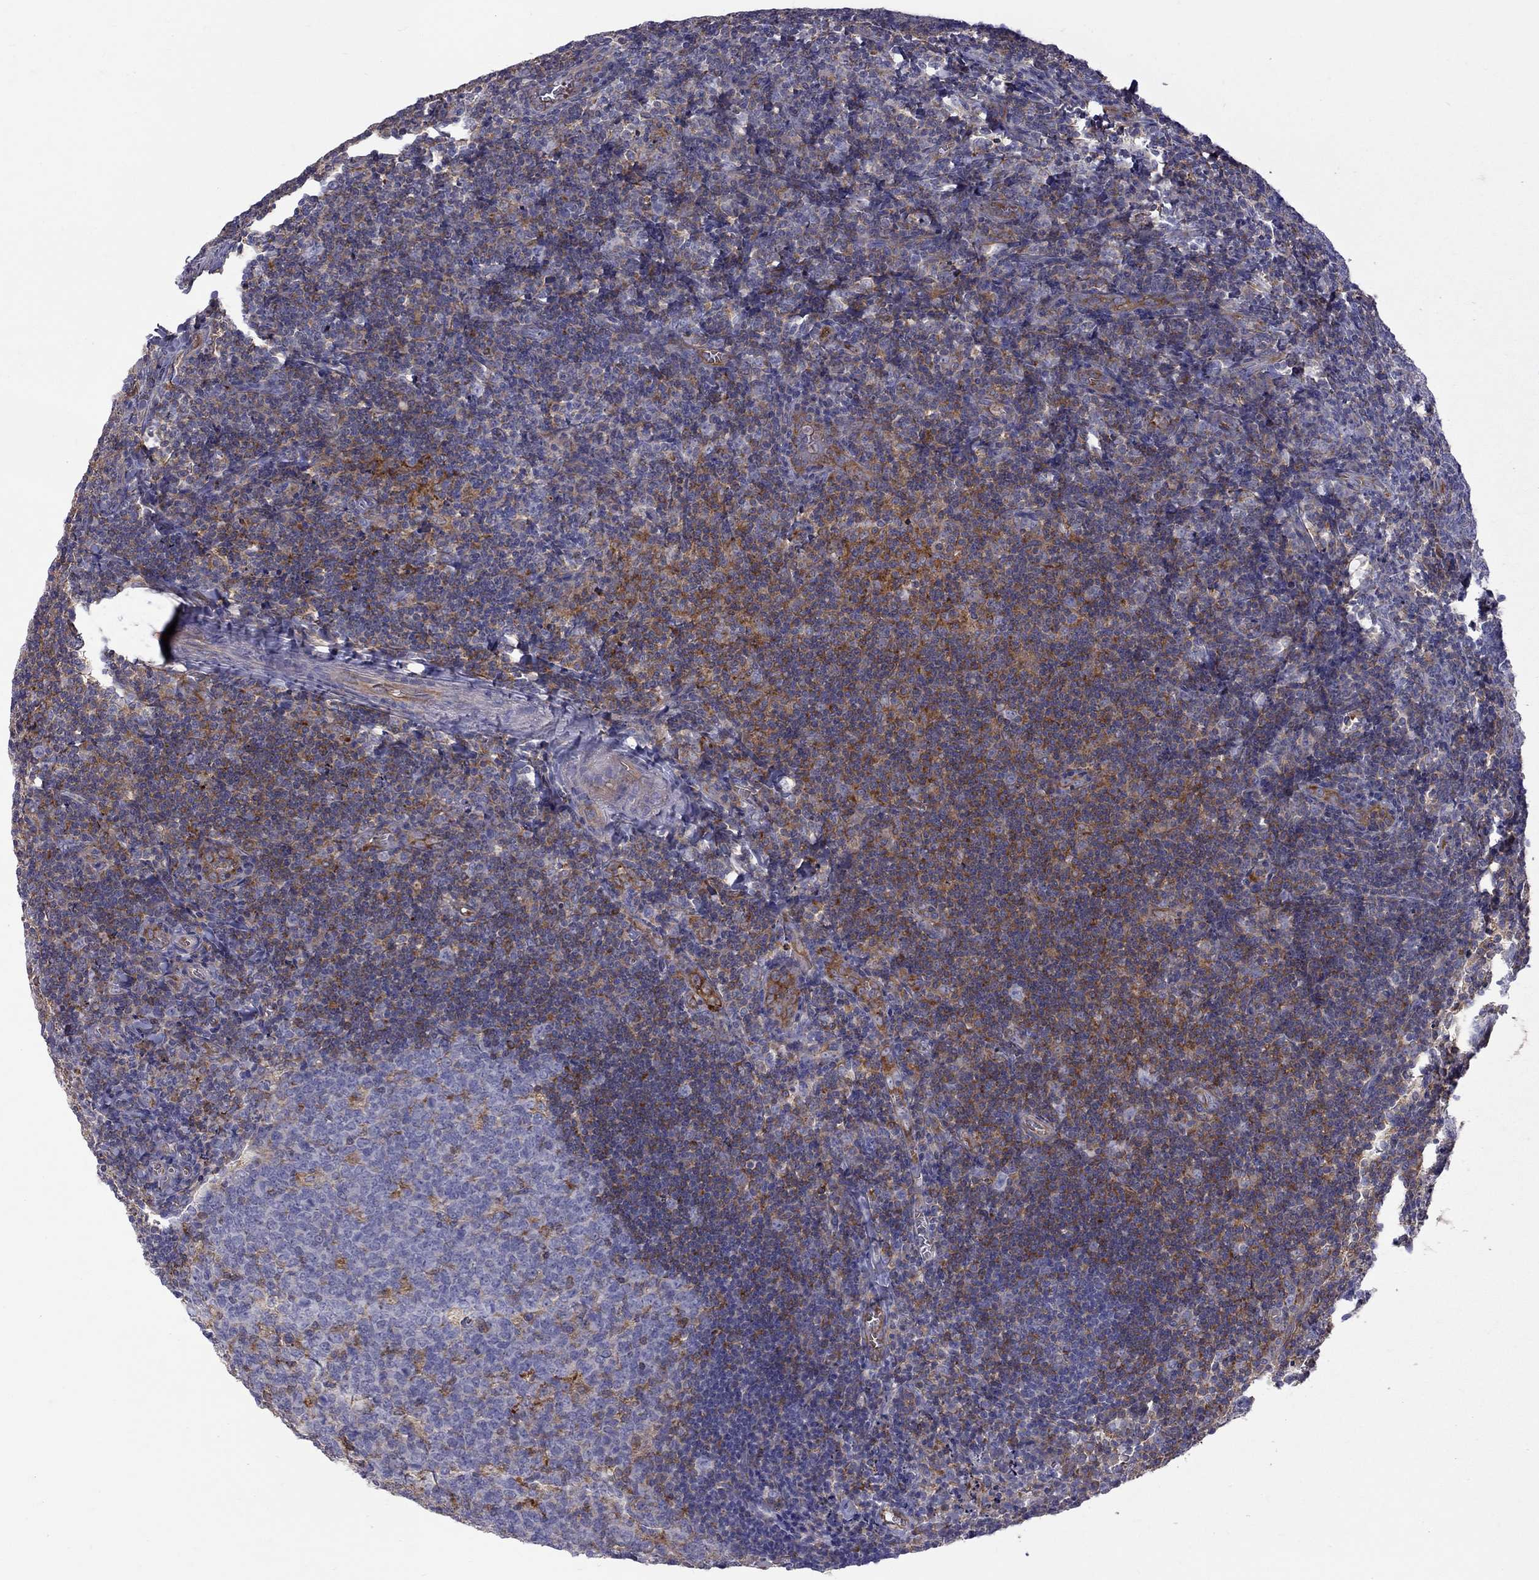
{"staining": {"intensity": "strong", "quantity": "<25%", "location": "cytoplasmic/membranous"}, "tissue": "tonsil", "cell_type": "Germinal center cells", "image_type": "normal", "snomed": [{"axis": "morphology", "description": "Normal tissue, NOS"}, {"axis": "morphology", "description": "Inflammation, NOS"}, {"axis": "topography", "description": "Tonsil"}], "caption": "Immunohistochemical staining of benign tonsil displays strong cytoplasmic/membranous protein expression in approximately <25% of germinal center cells. (Stains: DAB (3,3'-diaminobenzidine) in brown, nuclei in blue, Microscopy: brightfield microscopy at high magnification).", "gene": "EIF4E3", "patient": {"sex": "female", "age": 31}}